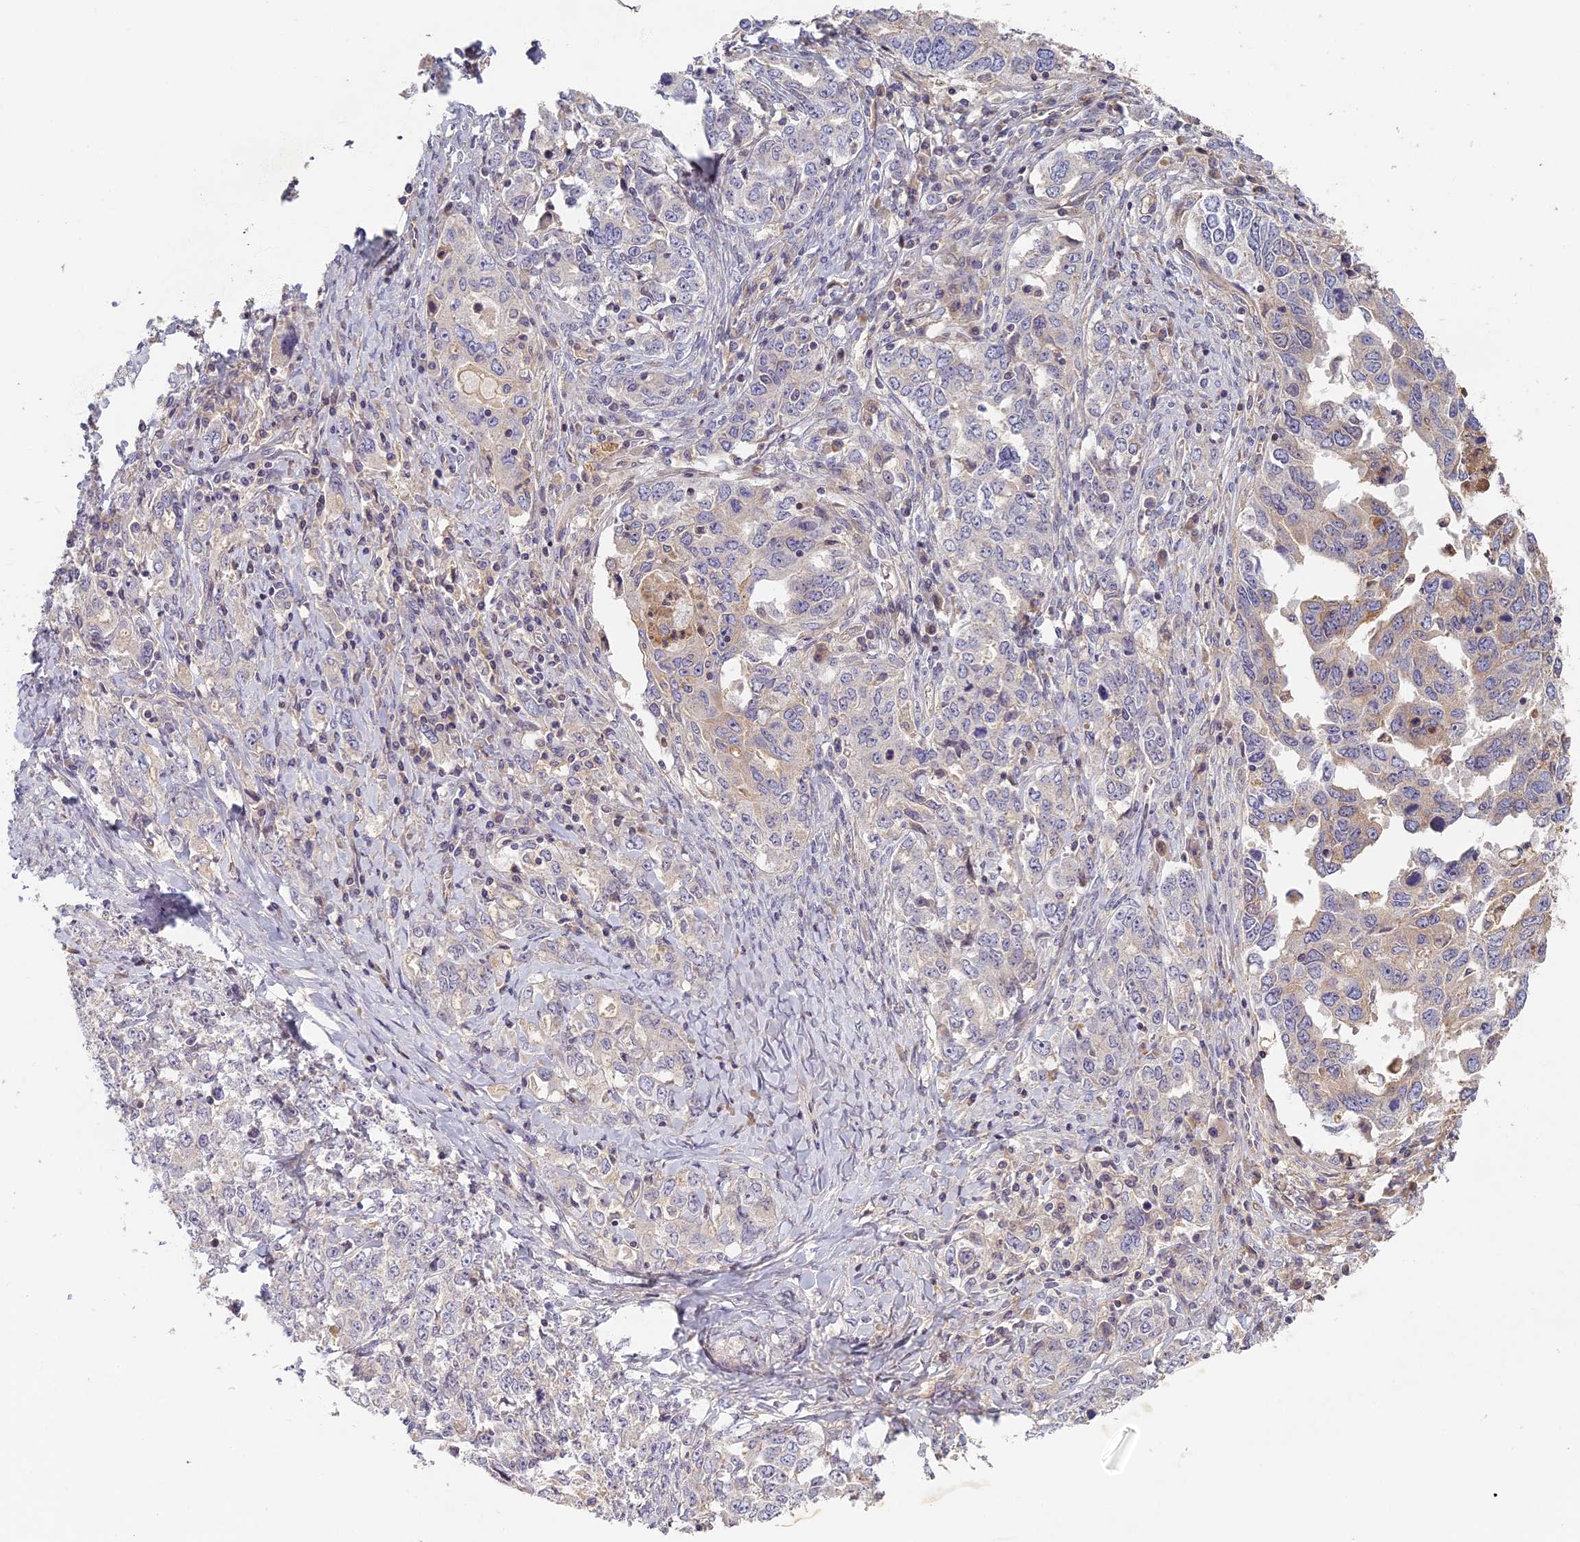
{"staining": {"intensity": "negative", "quantity": "none", "location": "none"}, "tissue": "ovarian cancer", "cell_type": "Tumor cells", "image_type": "cancer", "snomed": [{"axis": "morphology", "description": "Carcinoma, endometroid"}, {"axis": "topography", "description": "Ovary"}], "caption": "The image reveals no staining of tumor cells in ovarian cancer (endometroid carcinoma). (DAB immunohistochemistry visualized using brightfield microscopy, high magnification).", "gene": "AP4E1", "patient": {"sex": "female", "age": 62}}